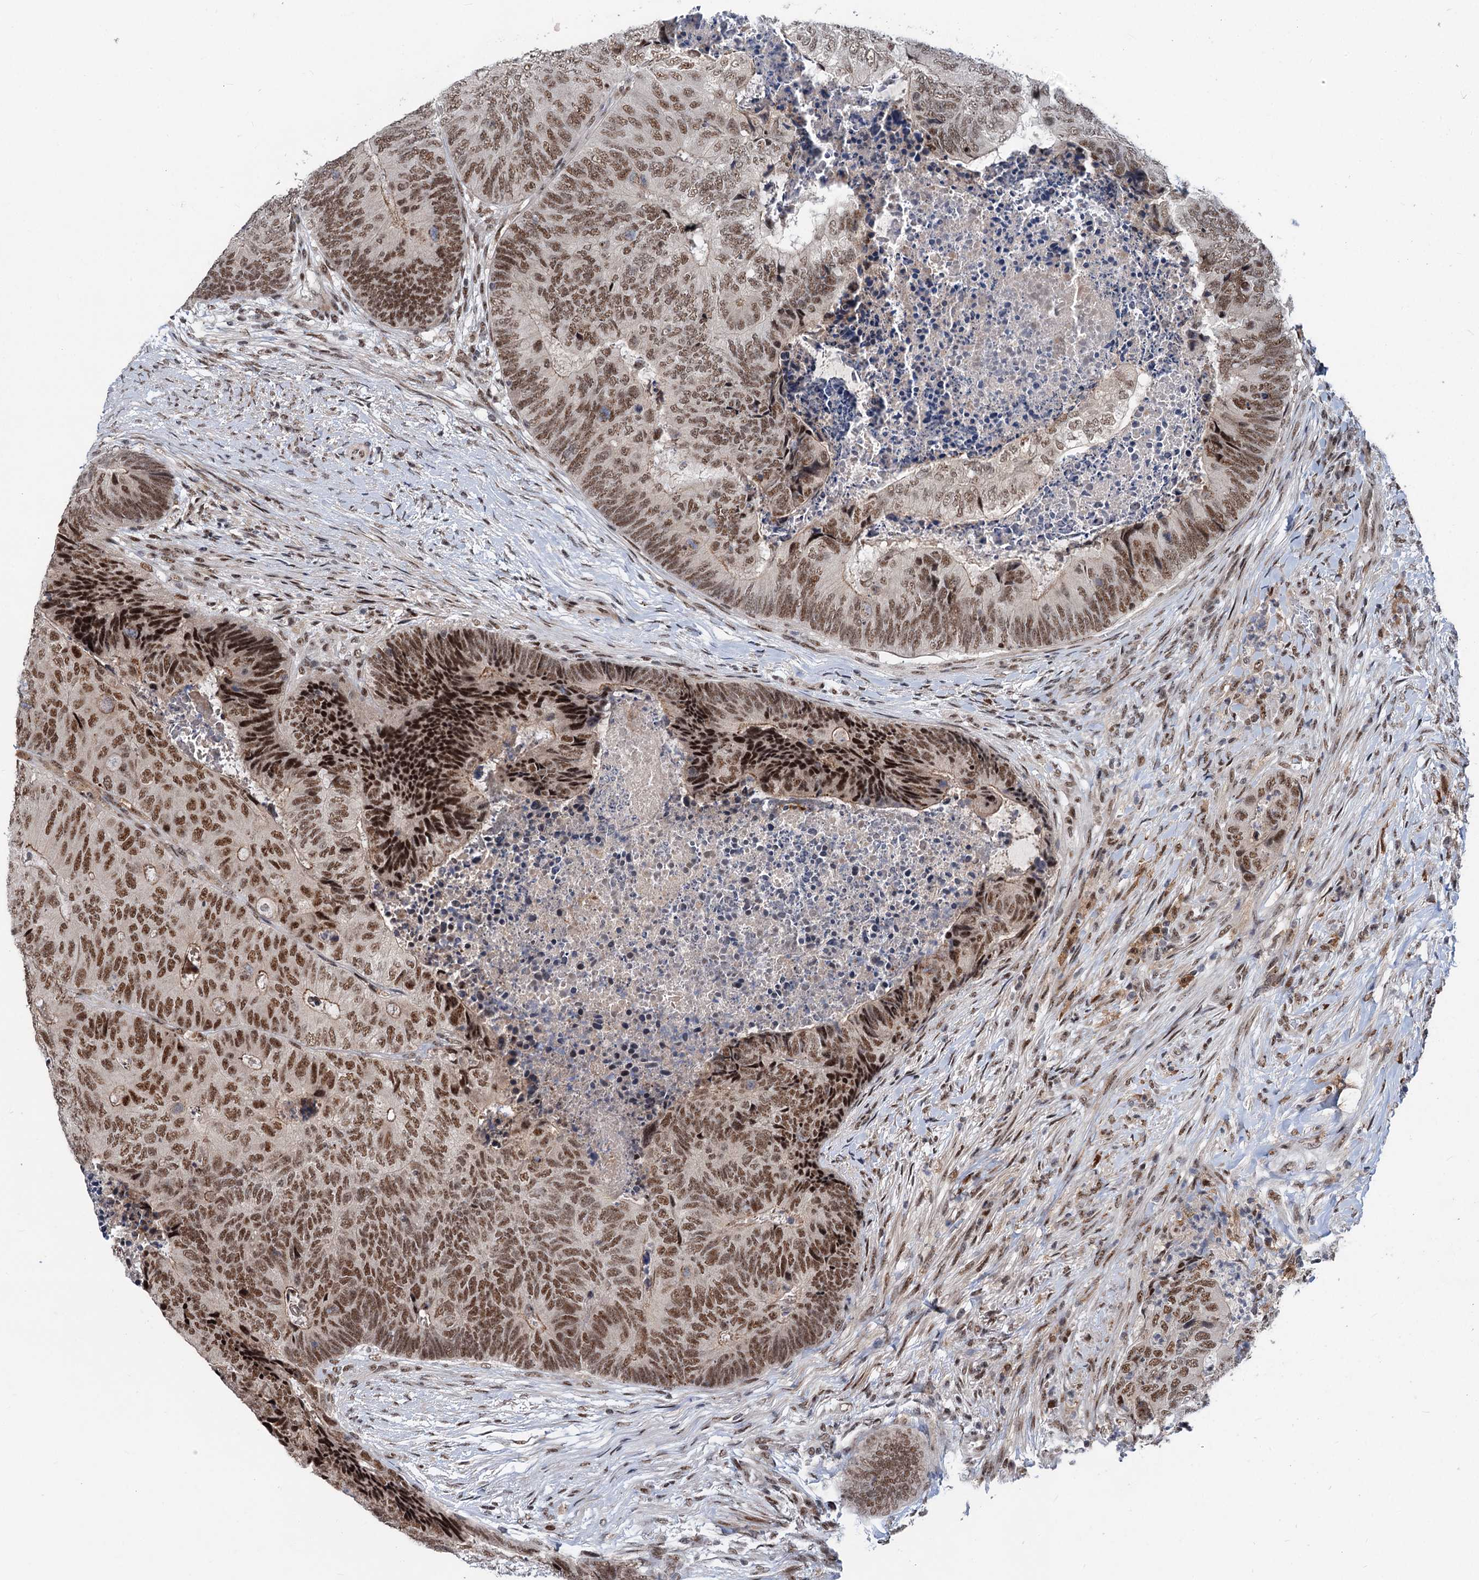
{"staining": {"intensity": "moderate", "quantity": ">75%", "location": "nuclear"}, "tissue": "colorectal cancer", "cell_type": "Tumor cells", "image_type": "cancer", "snomed": [{"axis": "morphology", "description": "Adenocarcinoma, NOS"}, {"axis": "topography", "description": "Colon"}], "caption": "Colorectal cancer (adenocarcinoma) tissue exhibits moderate nuclear staining in approximately >75% of tumor cells The staining is performed using DAB brown chromogen to label protein expression. The nuclei are counter-stained blue using hematoxylin.", "gene": "PHF8", "patient": {"sex": "female", "age": 67}}